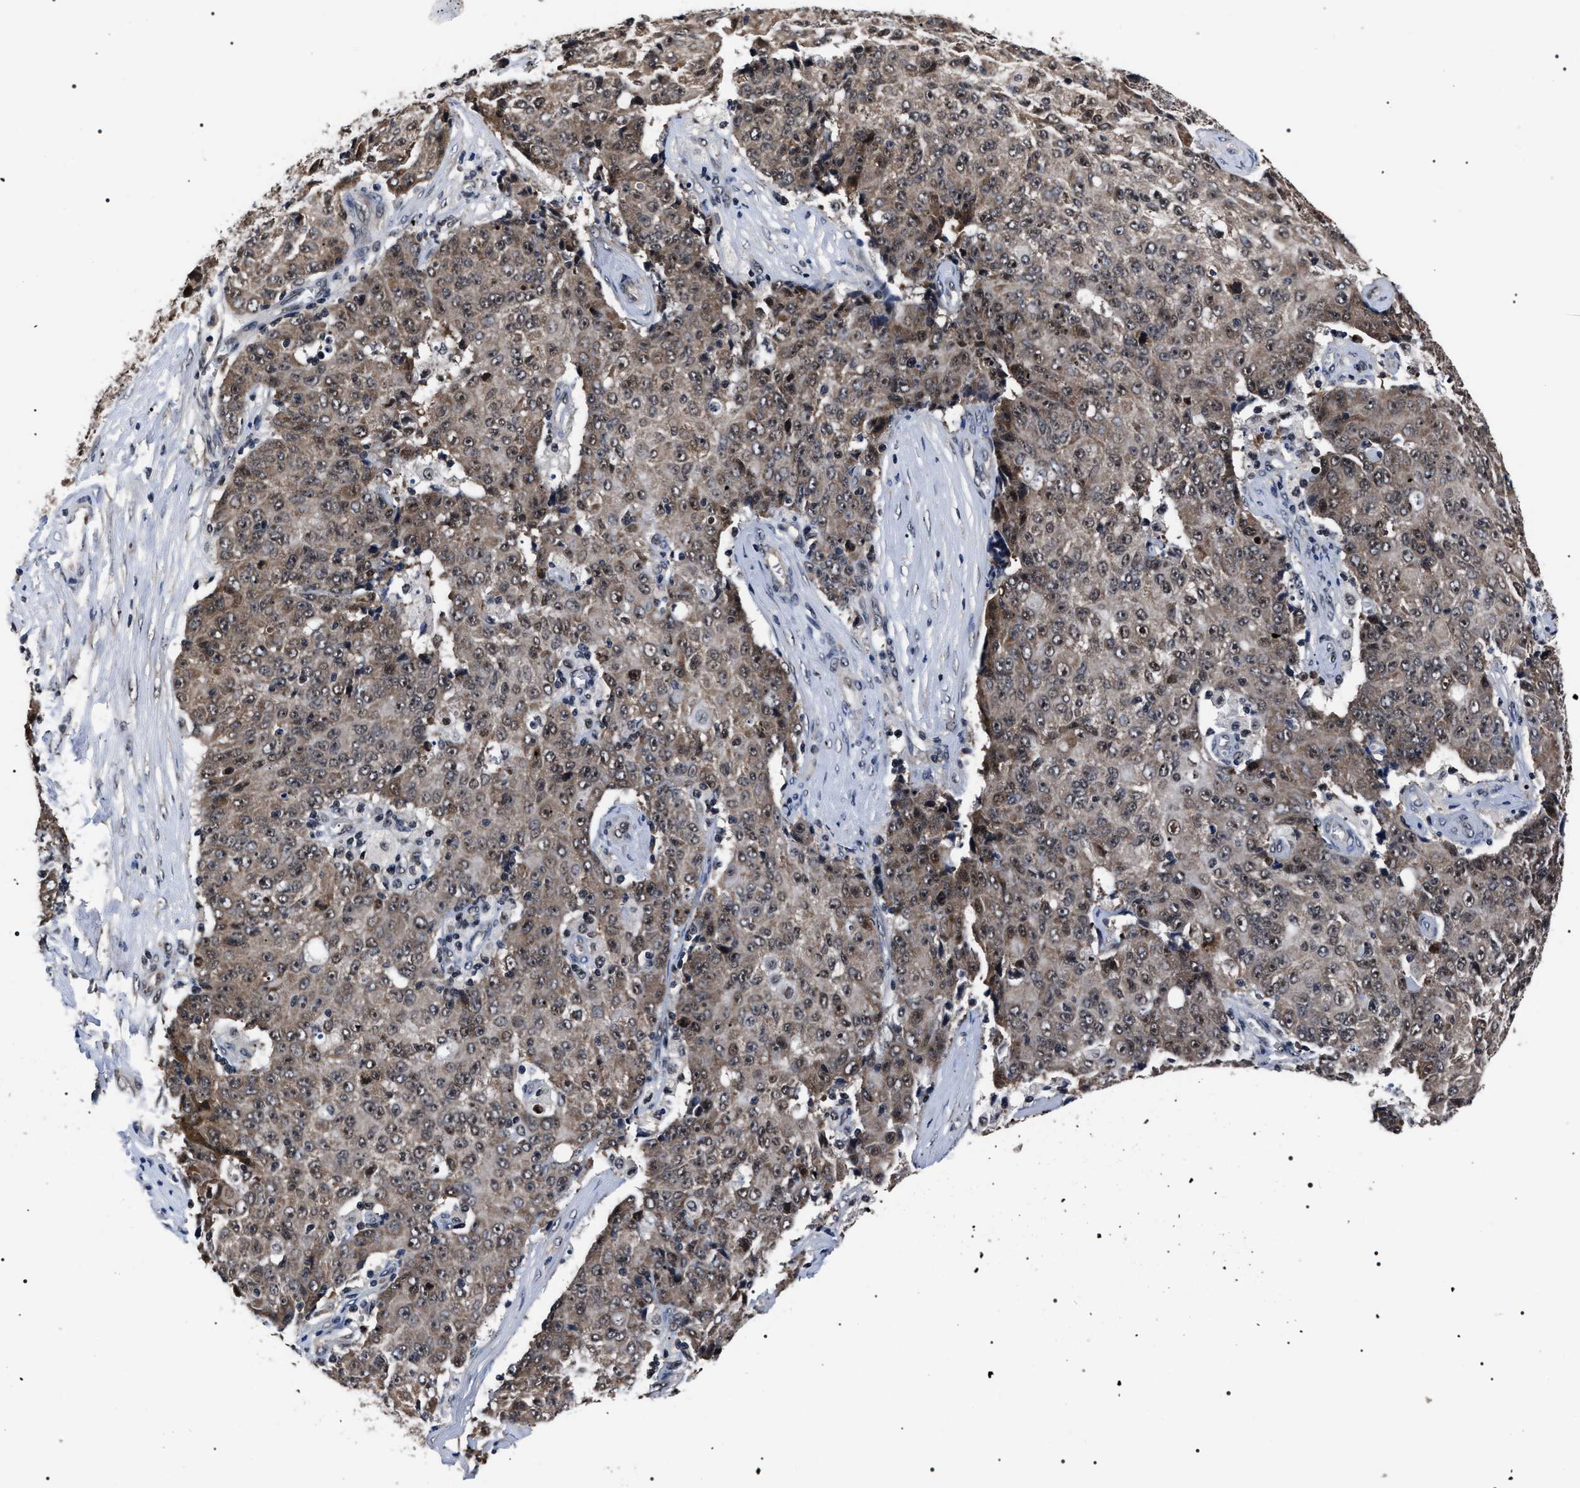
{"staining": {"intensity": "weak", "quantity": ">75%", "location": "cytoplasmic/membranous,nuclear"}, "tissue": "ovarian cancer", "cell_type": "Tumor cells", "image_type": "cancer", "snomed": [{"axis": "morphology", "description": "Carcinoma, endometroid"}, {"axis": "topography", "description": "Ovary"}], "caption": "This histopathology image demonstrates ovarian cancer stained with immunohistochemistry (IHC) to label a protein in brown. The cytoplasmic/membranous and nuclear of tumor cells show weak positivity for the protein. Nuclei are counter-stained blue.", "gene": "CSNK2A1", "patient": {"sex": "female", "age": 42}}